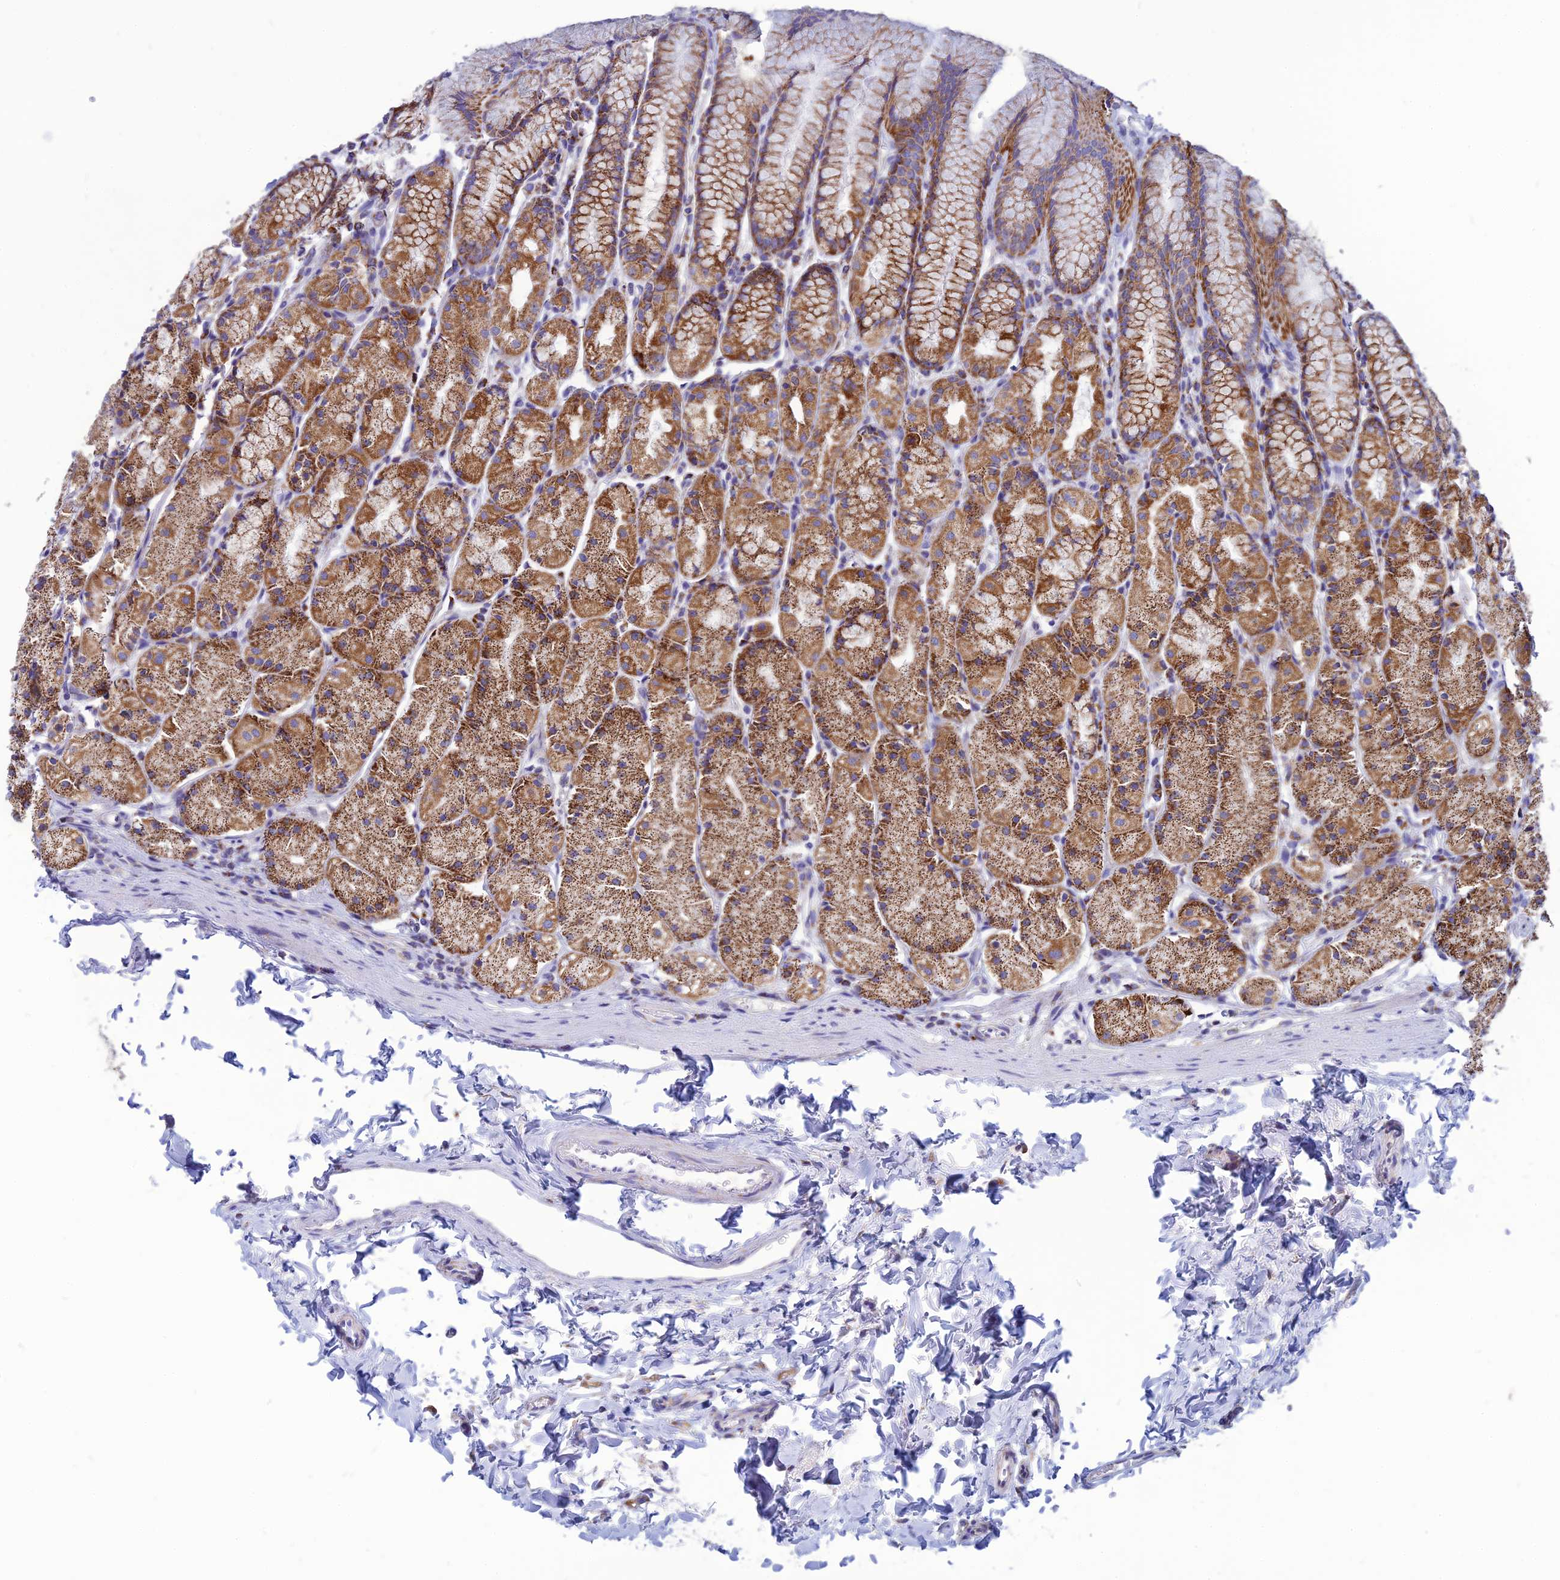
{"staining": {"intensity": "moderate", "quantity": ">75%", "location": "cytoplasmic/membranous"}, "tissue": "stomach", "cell_type": "Glandular cells", "image_type": "normal", "snomed": [{"axis": "morphology", "description": "Normal tissue, NOS"}, {"axis": "topography", "description": "Stomach, upper"}], "caption": "This histopathology image displays immunohistochemistry staining of normal human stomach, with medium moderate cytoplasmic/membranous positivity in about >75% of glandular cells.", "gene": "PACC1", "patient": {"sex": "male", "age": 47}}